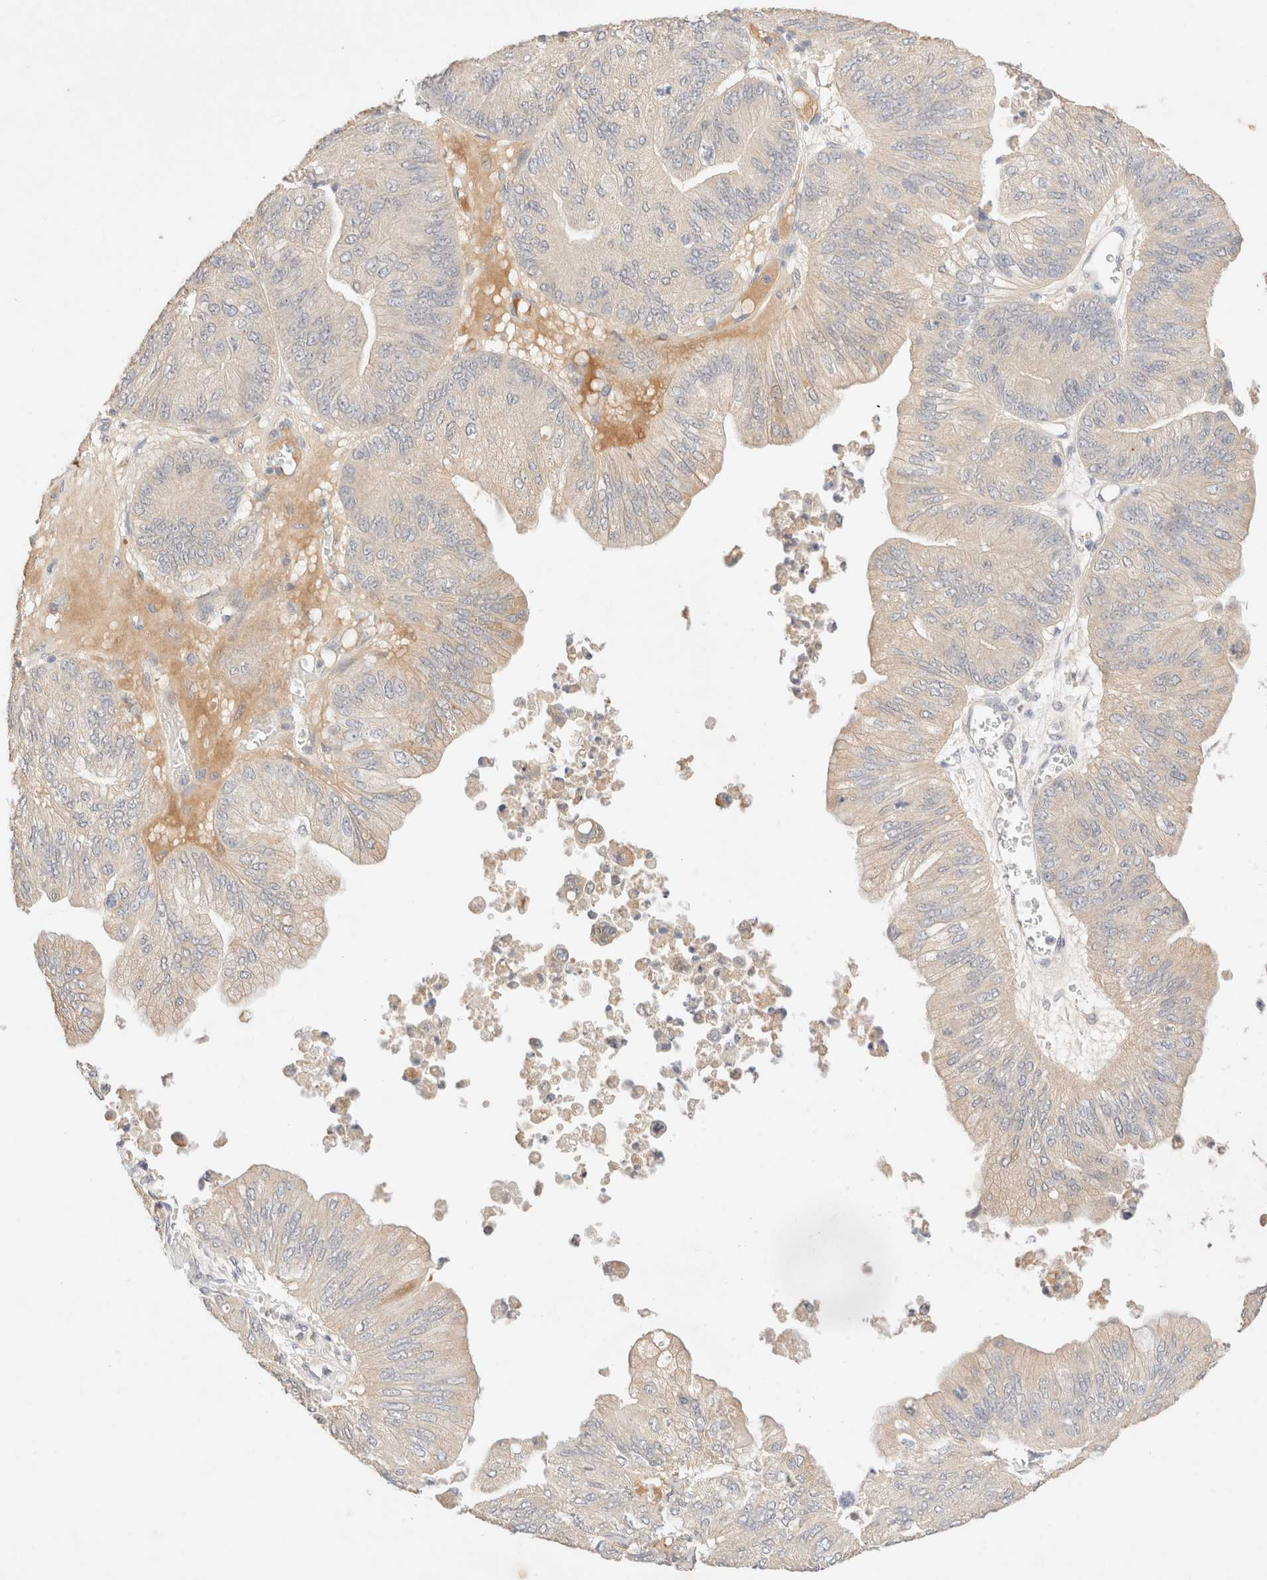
{"staining": {"intensity": "weak", "quantity": "<25%", "location": "cytoplasmic/membranous"}, "tissue": "ovarian cancer", "cell_type": "Tumor cells", "image_type": "cancer", "snomed": [{"axis": "morphology", "description": "Cystadenocarcinoma, mucinous, NOS"}, {"axis": "topography", "description": "Ovary"}], "caption": "Protein analysis of ovarian cancer (mucinous cystadenocarcinoma) displays no significant positivity in tumor cells. Nuclei are stained in blue.", "gene": "SNTB1", "patient": {"sex": "female", "age": 61}}